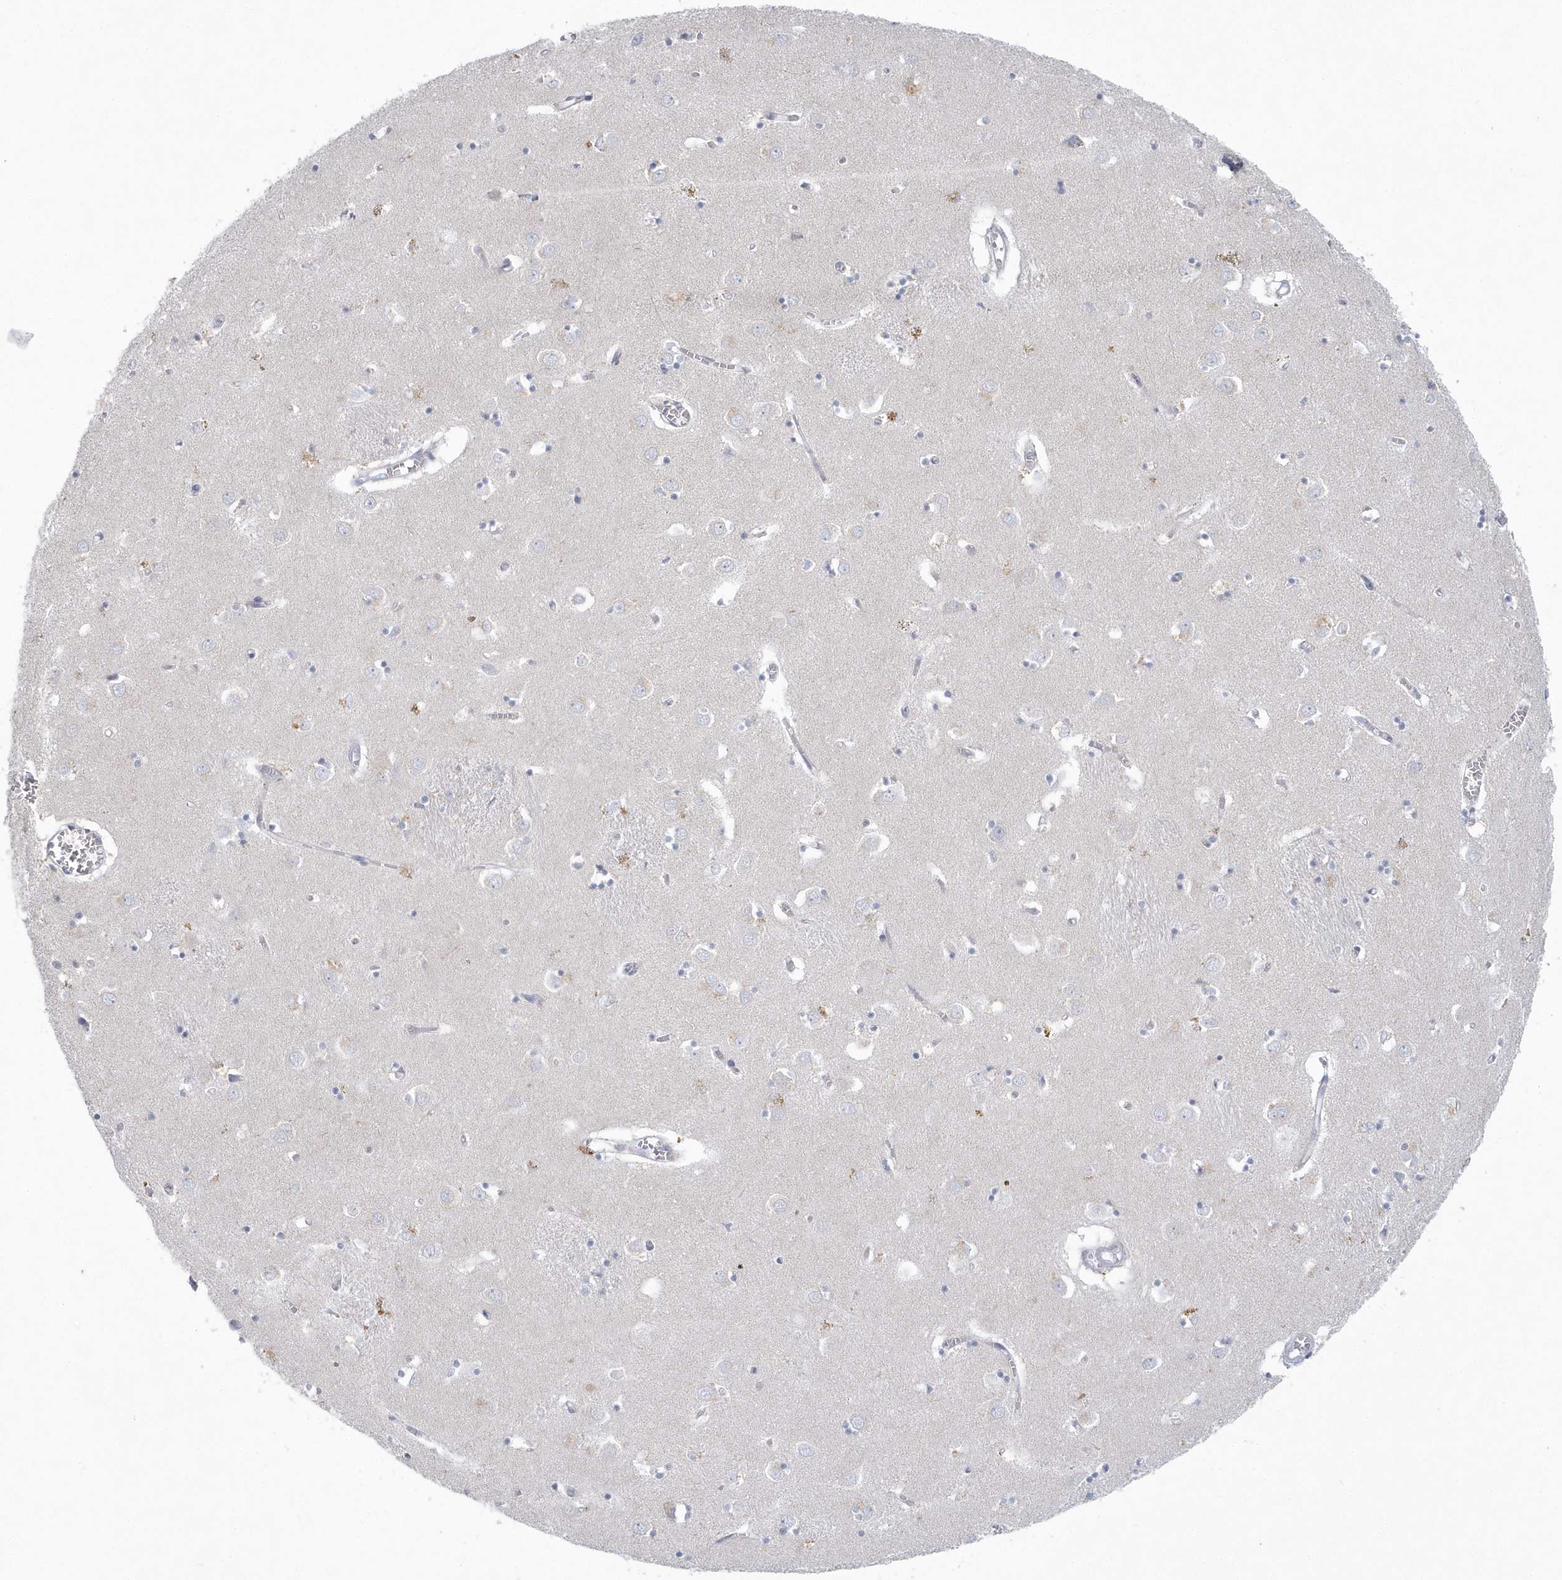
{"staining": {"intensity": "negative", "quantity": "none", "location": "none"}, "tissue": "caudate", "cell_type": "Glial cells", "image_type": "normal", "snomed": [{"axis": "morphology", "description": "Normal tissue, NOS"}, {"axis": "topography", "description": "Lateral ventricle wall"}], "caption": "Immunohistochemical staining of benign caudate exhibits no significant staining in glial cells.", "gene": "NIPAL1", "patient": {"sex": "male", "age": 70}}